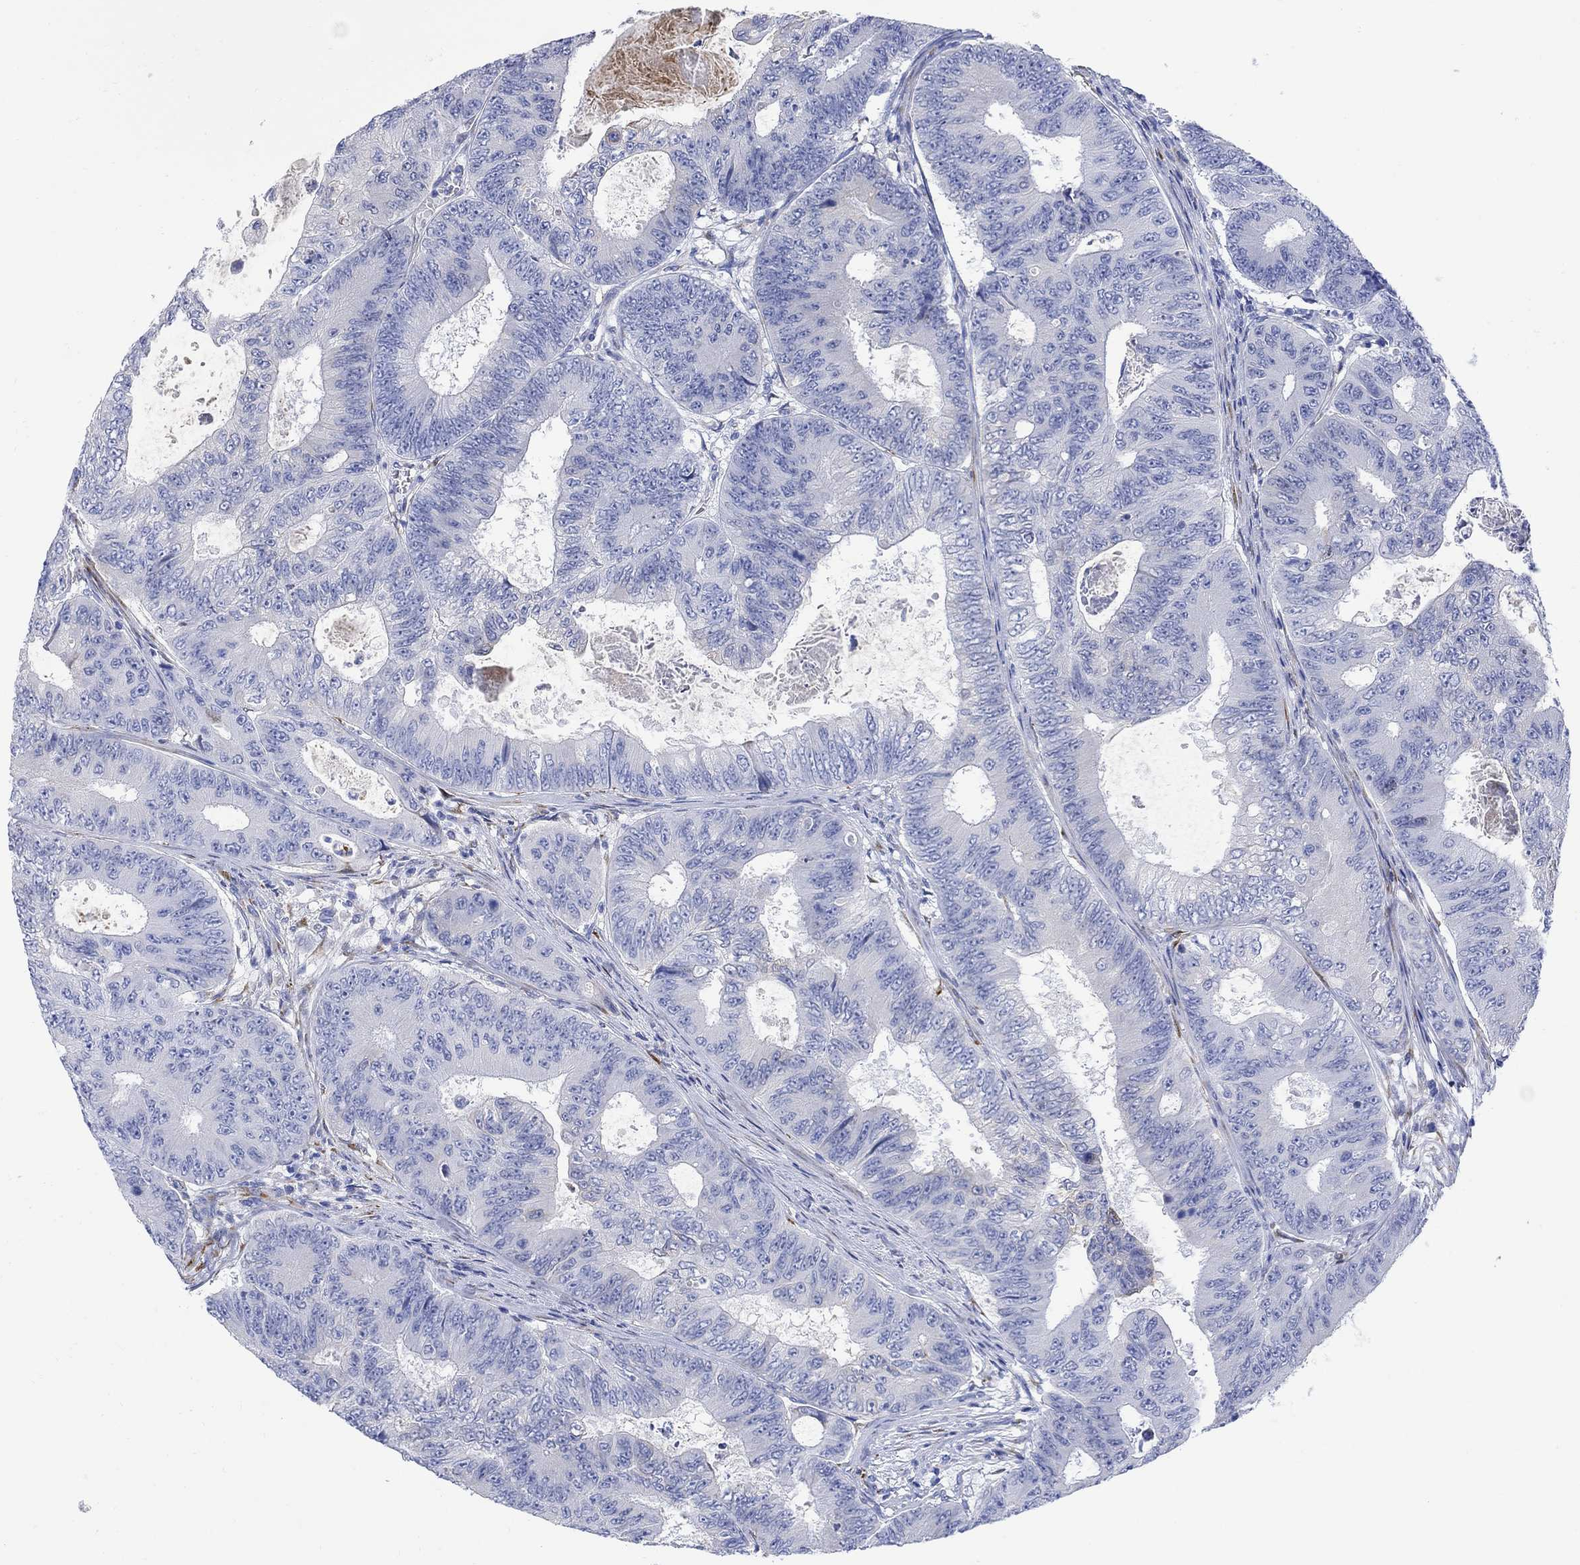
{"staining": {"intensity": "negative", "quantity": "none", "location": "none"}, "tissue": "colorectal cancer", "cell_type": "Tumor cells", "image_type": "cancer", "snomed": [{"axis": "morphology", "description": "Adenocarcinoma, NOS"}, {"axis": "topography", "description": "Colon"}], "caption": "An image of human colorectal cancer is negative for staining in tumor cells. (DAB IHC, high magnification).", "gene": "MYL1", "patient": {"sex": "female", "age": 48}}